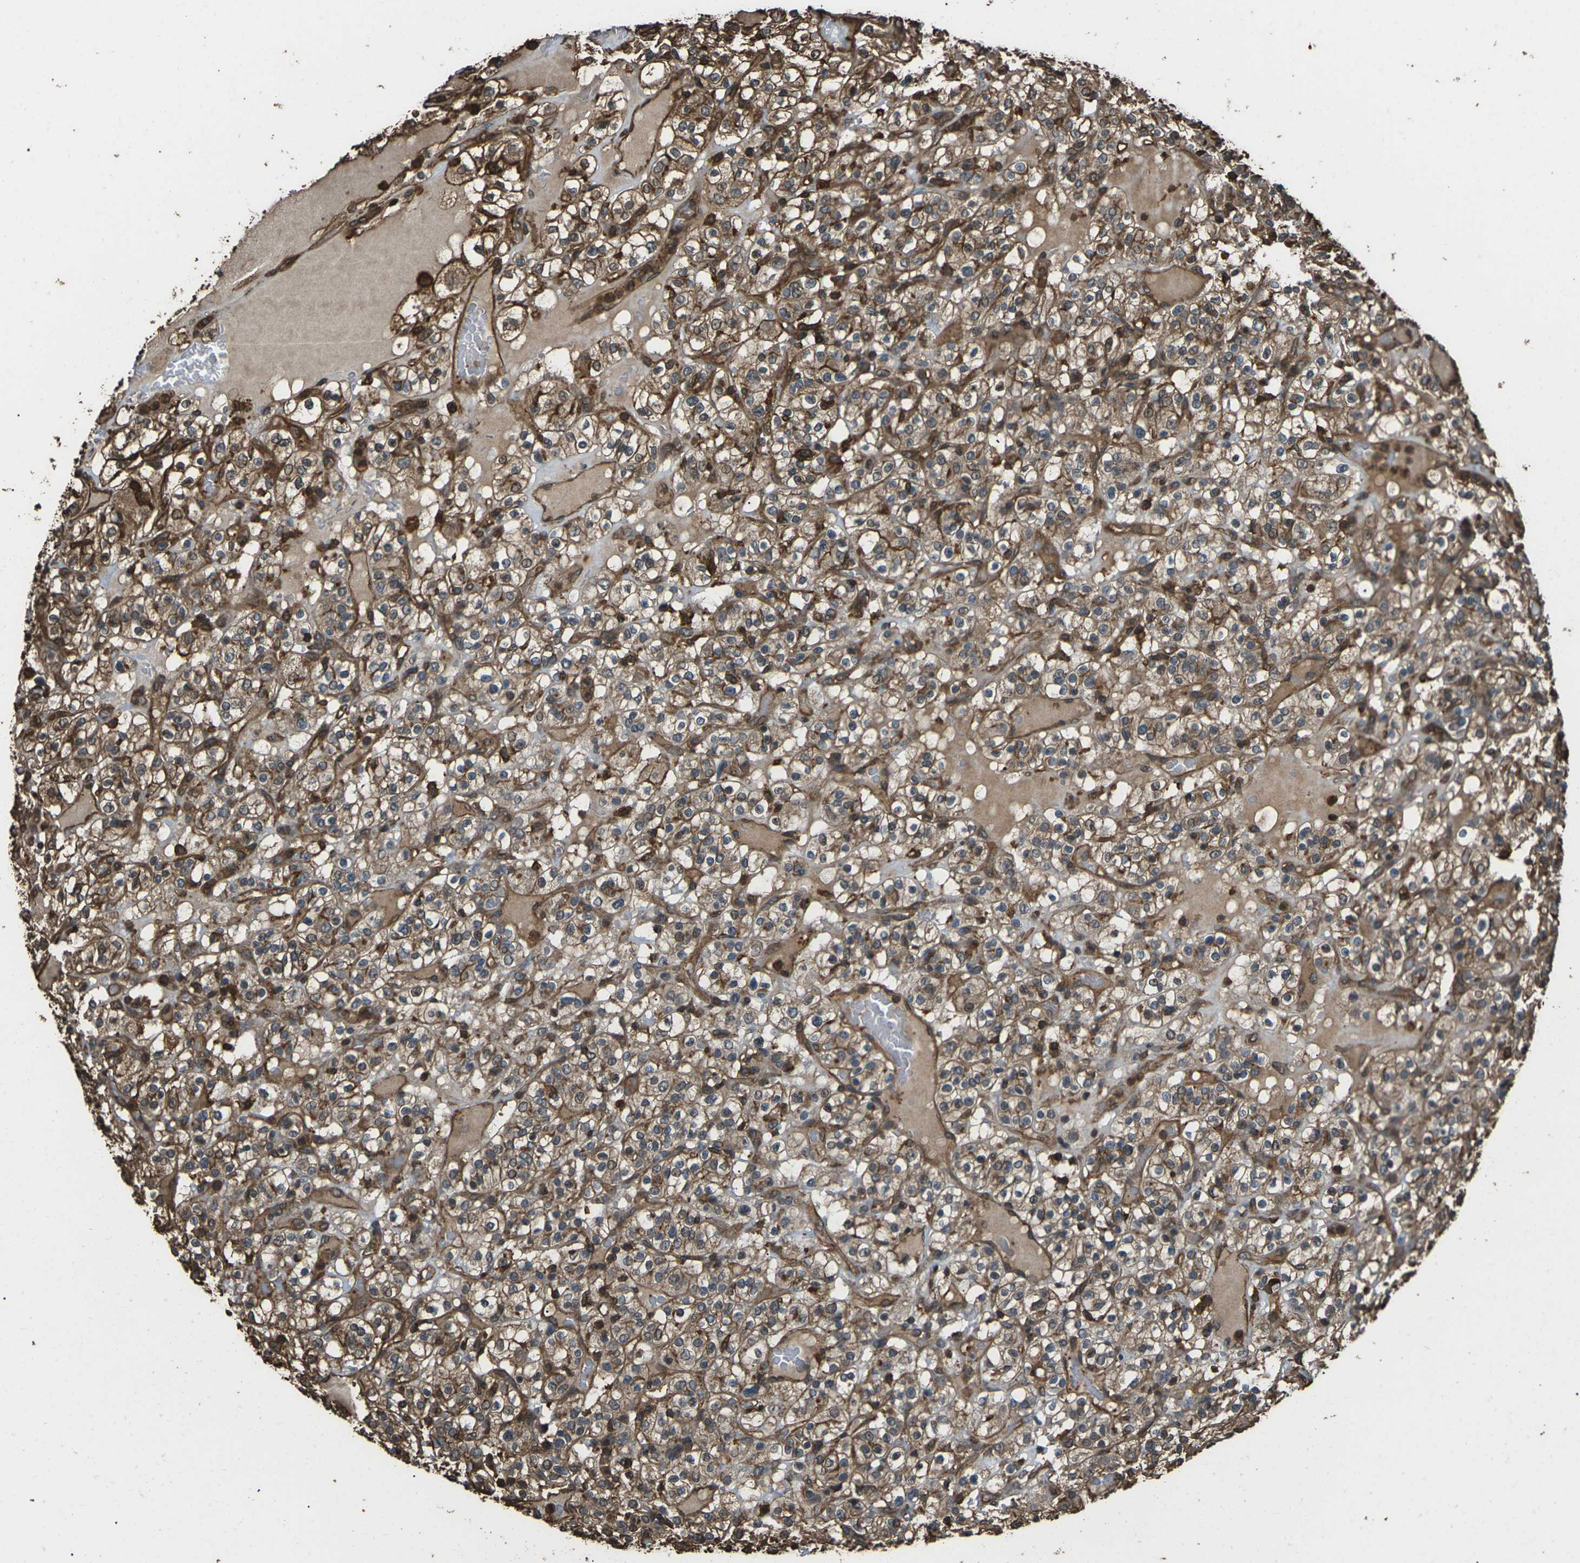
{"staining": {"intensity": "moderate", "quantity": ">75%", "location": "cytoplasmic/membranous"}, "tissue": "renal cancer", "cell_type": "Tumor cells", "image_type": "cancer", "snomed": [{"axis": "morphology", "description": "Normal tissue, NOS"}, {"axis": "morphology", "description": "Adenocarcinoma, NOS"}, {"axis": "topography", "description": "Kidney"}], "caption": "This is a micrograph of immunohistochemistry staining of renal cancer (adenocarcinoma), which shows moderate staining in the cytoplasmic/membranous of tumor cells.", "gene": "DHPS", "patient": {"sex": "female", "age": 72}}